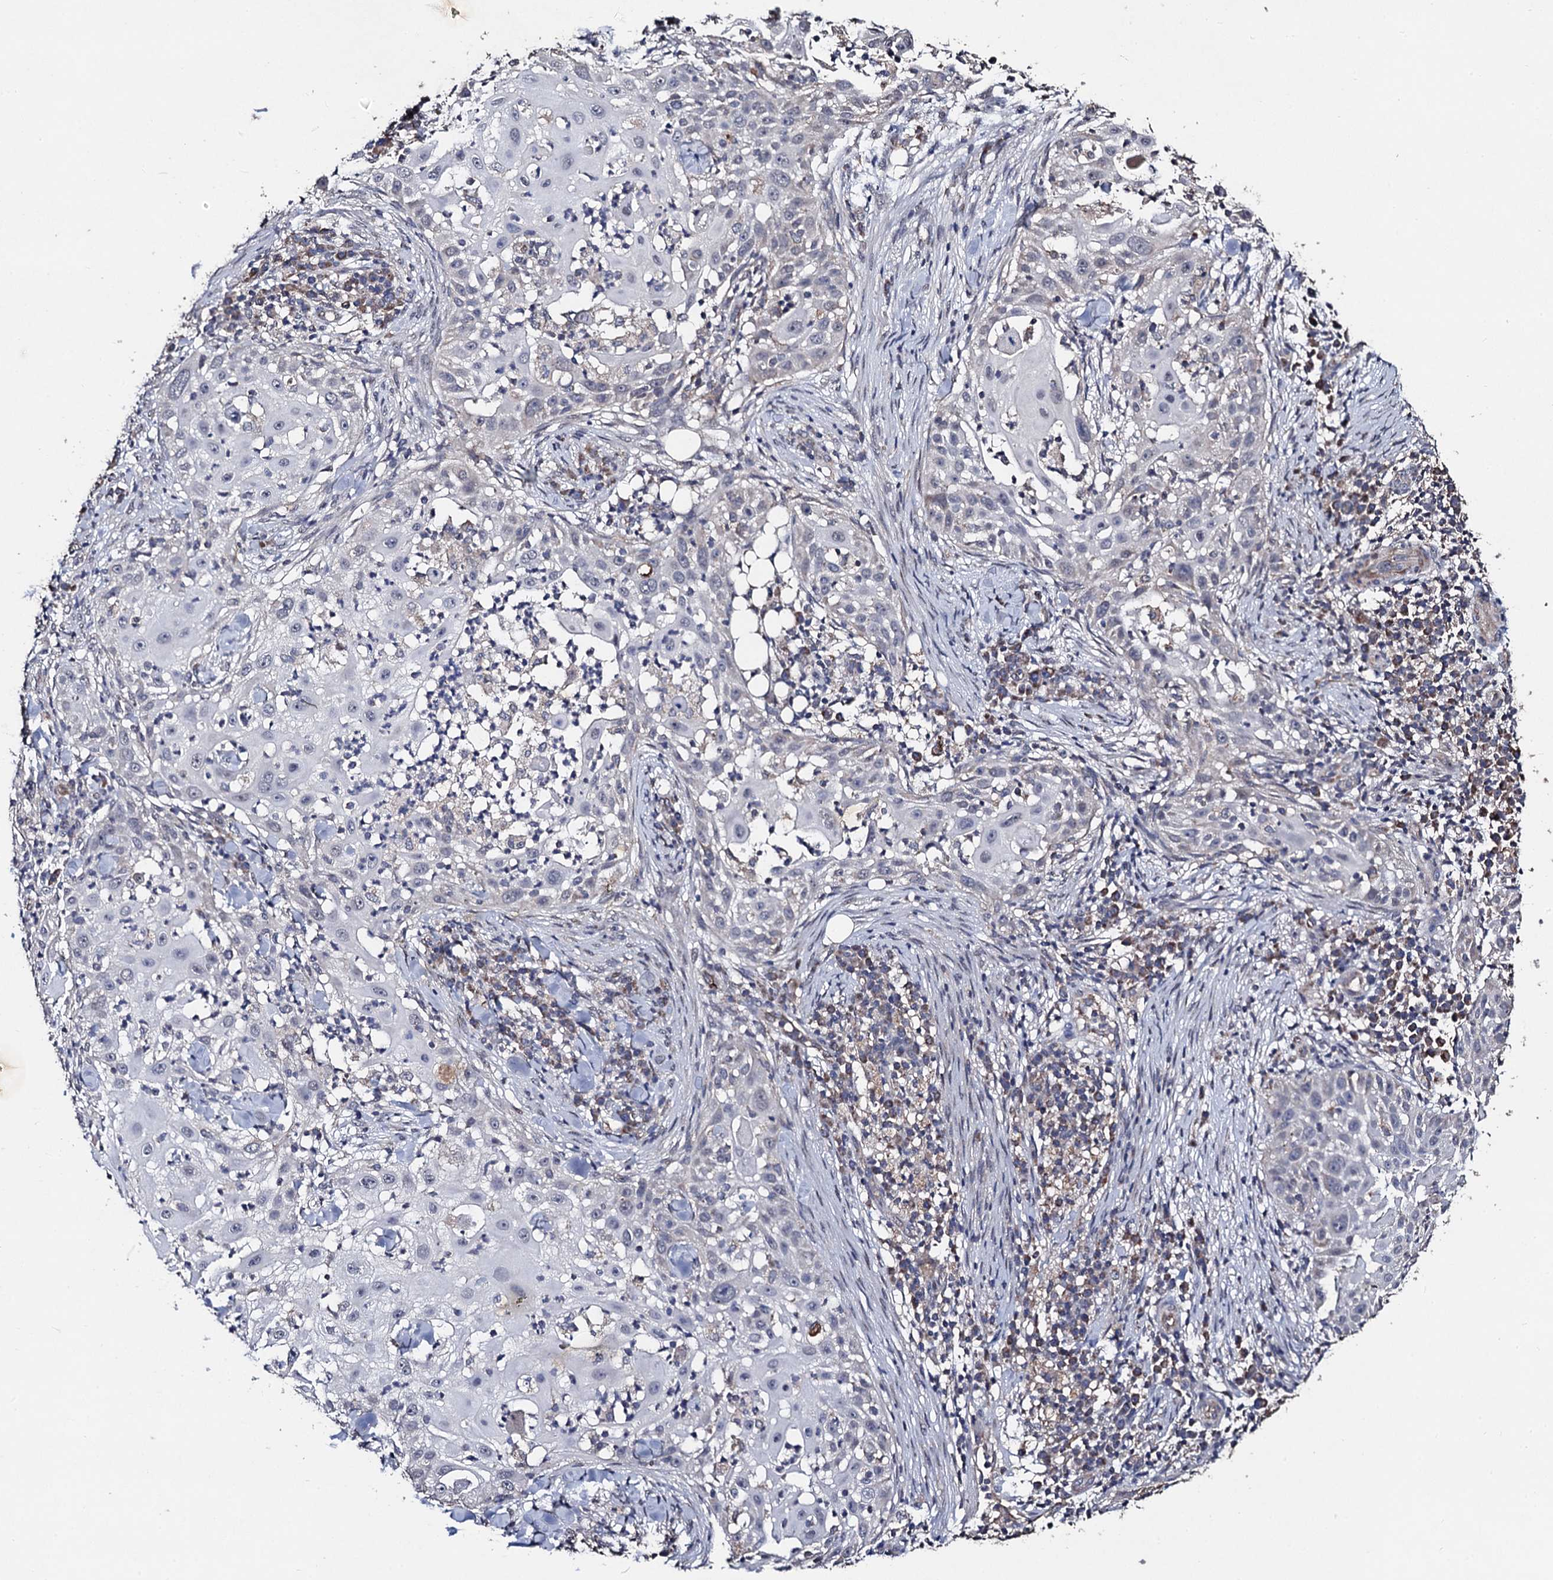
{"staining": {"intensity": "negative", "quantity": "none", "location": "none"}, "tissue": "skin cancer", "cell_type": "Tumor cells", "image_type": "cancer", "snomed": [{"axis": "morphology", "description": "Squamous cell carcinoma, NOS"}, {"axis": "topography", "description": "Skin"}], "caption": "IHC photomicrograph of neoplastic tissue: human skin cancer (squamous cell carcinoma) stained with DAB shows no significant protein expression in tumor cells.", "gene": "PPTC7", "patient": {"sex": "female", "age": 44}}